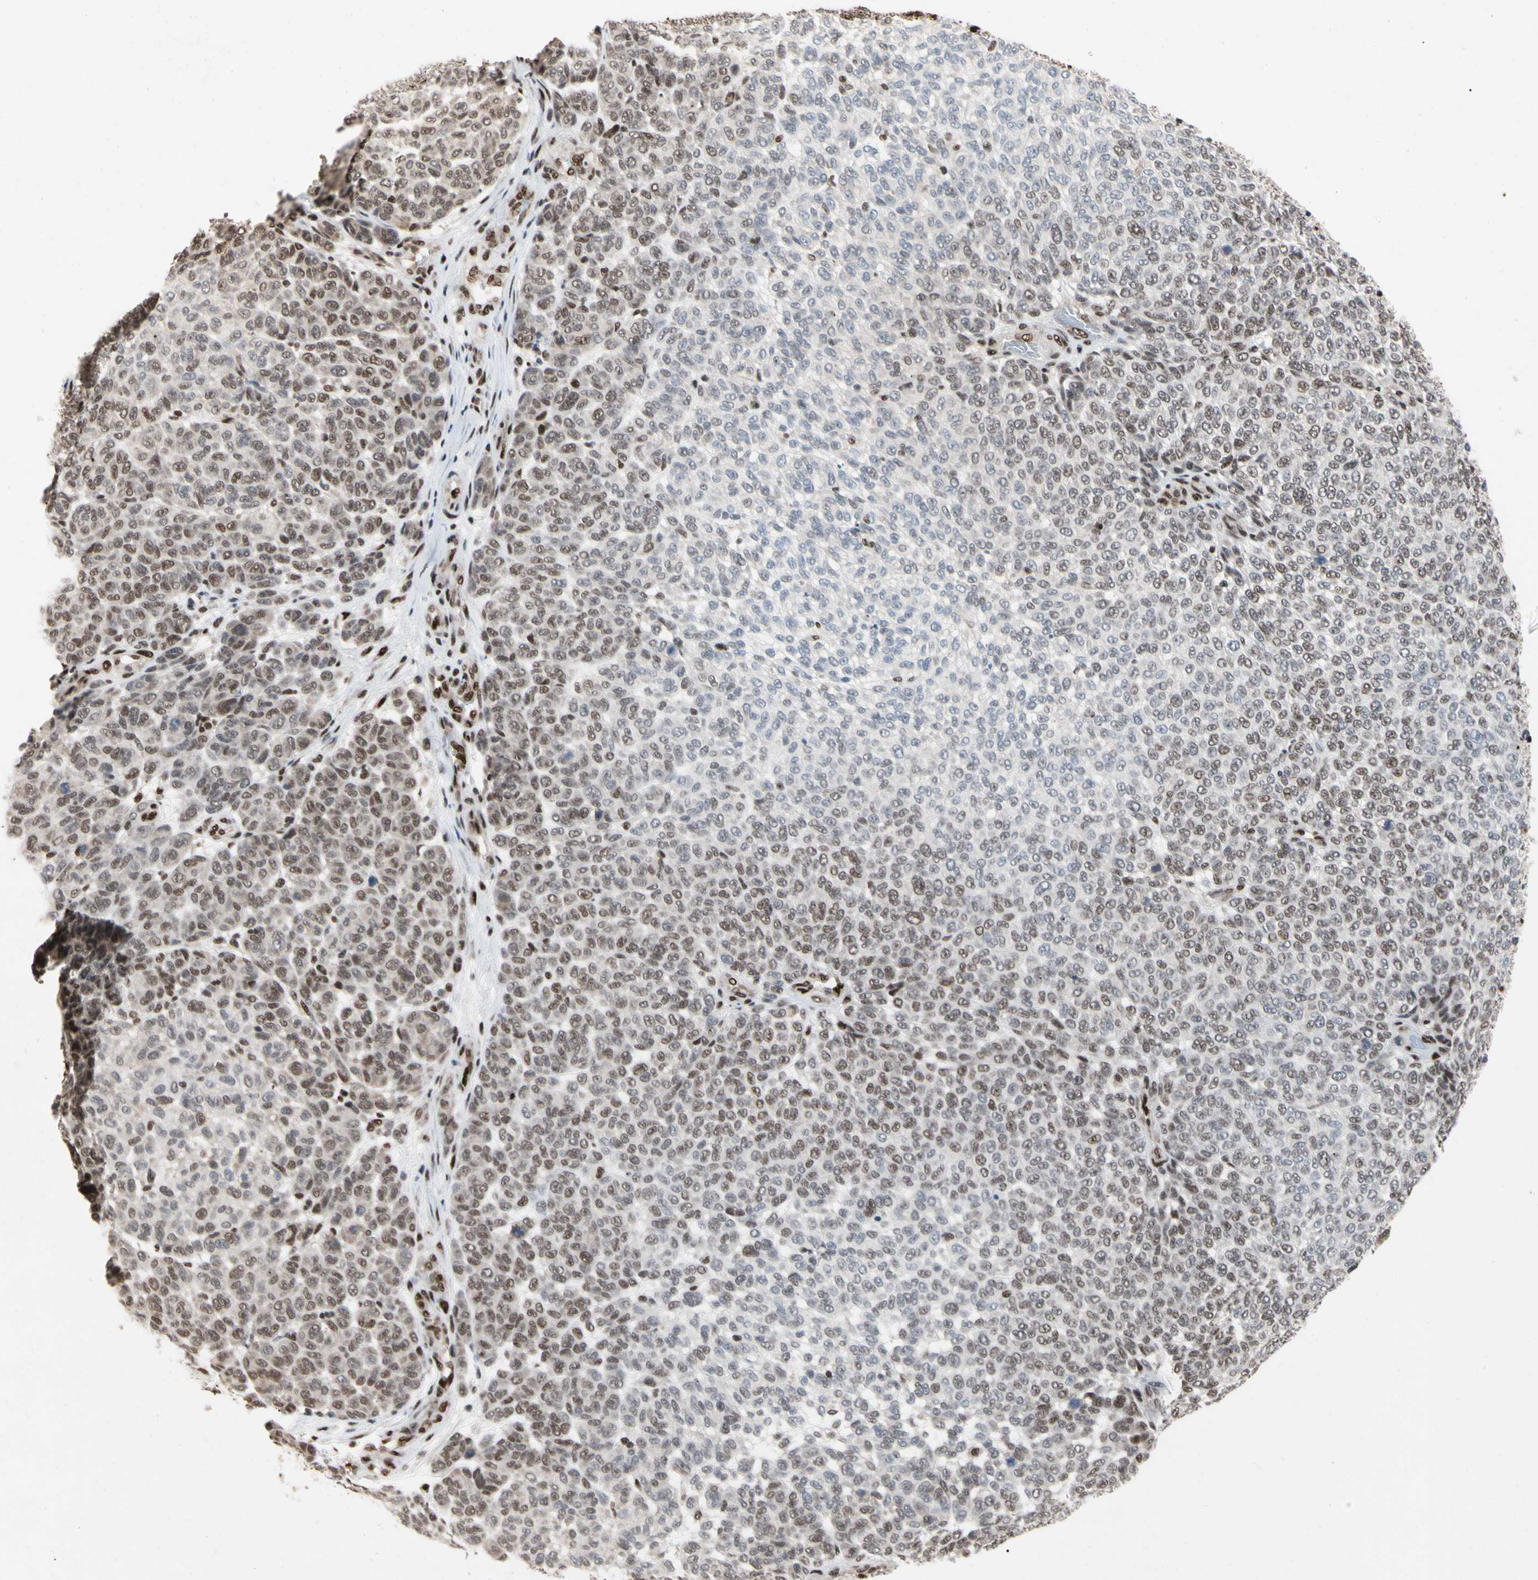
{"staining": {"intensity": "weak", "quantity": "25%-75%", "location": "nuclear"}, "tissue": "melanoma", "cell_type": "Tumor cells", "image_type": "cancer", "snomed": [{"axis": "morphology", "description": "Malignant melanoma, NOS"}, {"axis": "topography", "description": "Skin"}], "caption": "A micrograph of human malignant melanoma stained for a protein reveals weak nuclear brown staining in tumor cells.", "gene": "FAM98B", "patient": {"sex": "male", "age": 59}}